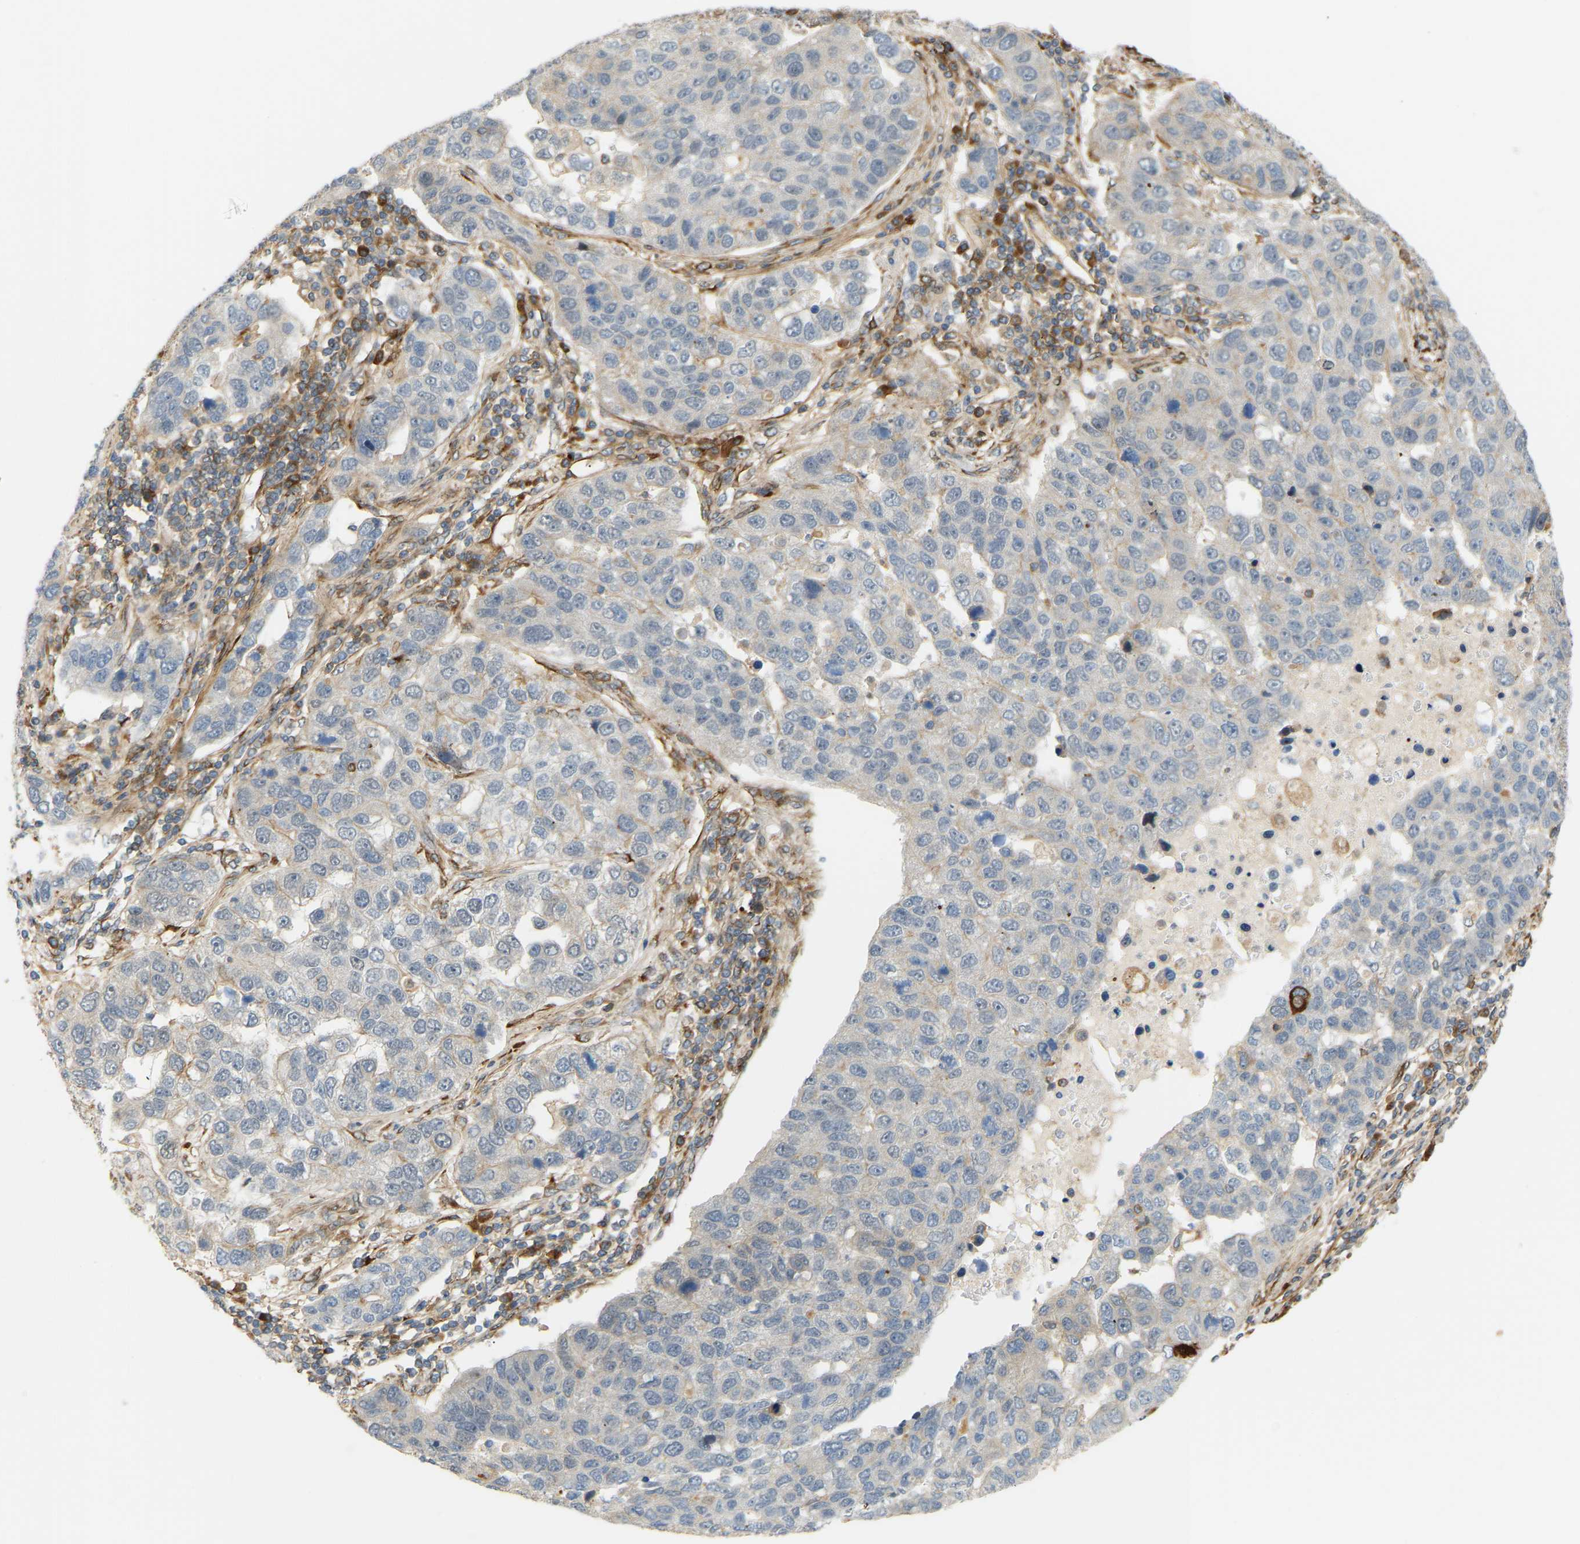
{"staining": {"intensity": "negative", "quantity": "none", "location": "none"}, "tissue": "pancreatic cancer", "cell_type": "Tumor cells", "image_type": "cancer", "snomed": [{"axis": "morphology", "description": "Adenocarcinoma, NOS"}, {"axis": "topography", "description": "Pancreas"}], "caption": "This is an IHC histopathology image of human pancreatic adenocarcinoma. There is no positivity in tumor cells.", "gene": "PLCG2", "patient": {"sex": "female", "age": 61}}